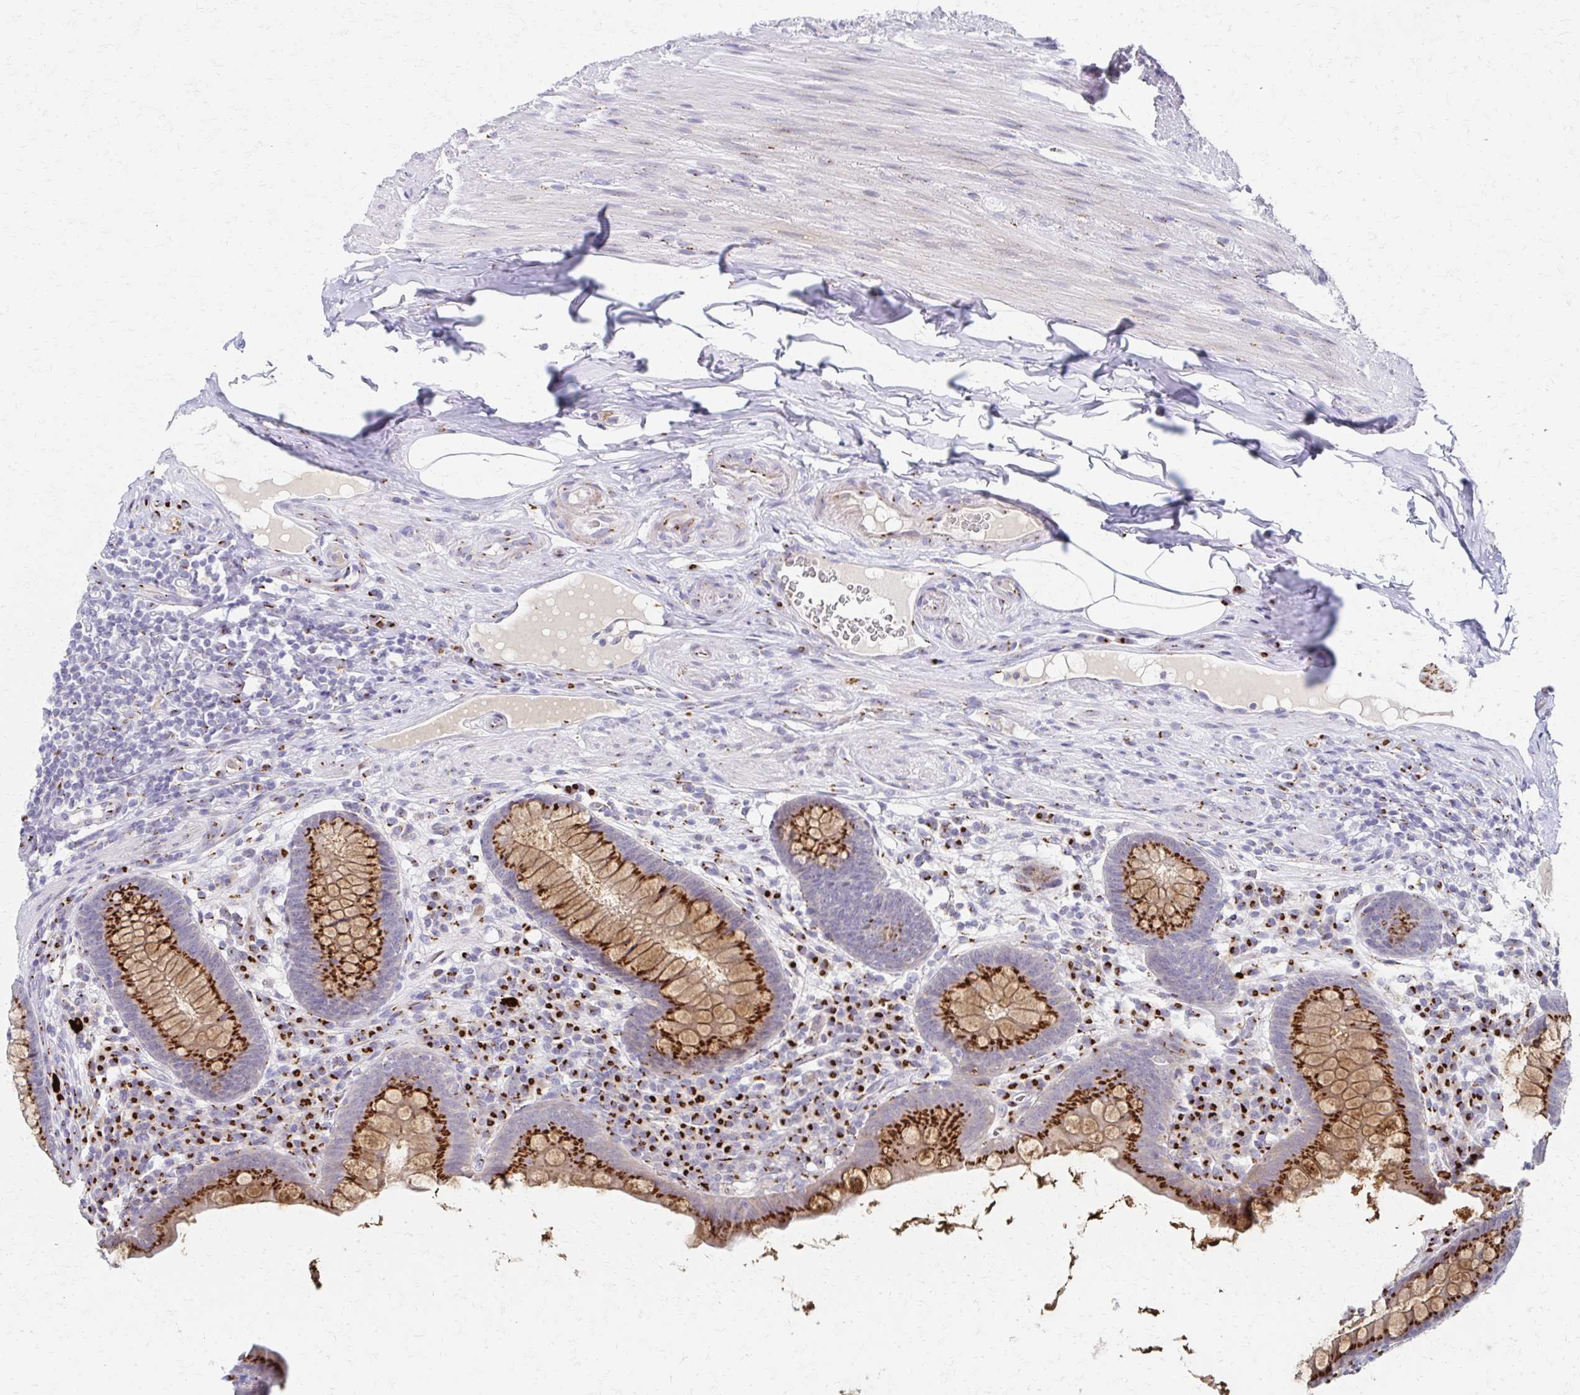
{"staining": {"intensity": "strong", "quantity": ">75%", "location": "cytoplasmic/membranous"}, "tissue": "appendix", "cell_type": "Glandular cells", "image_type": "normal", "snomed": [{"axis": "morphology", "description": "Normal tissue, NOS"}, {"axis": "topography", "description": "Appendix"}], "caption": "Normal appendix reveals strong cytoplasmic/membranous expression in about >75% of glandular cells, visualized by immunohistochemistry.", "gene": "ENSG00000254692", "patient": {"sex": "male", "age": 71}}